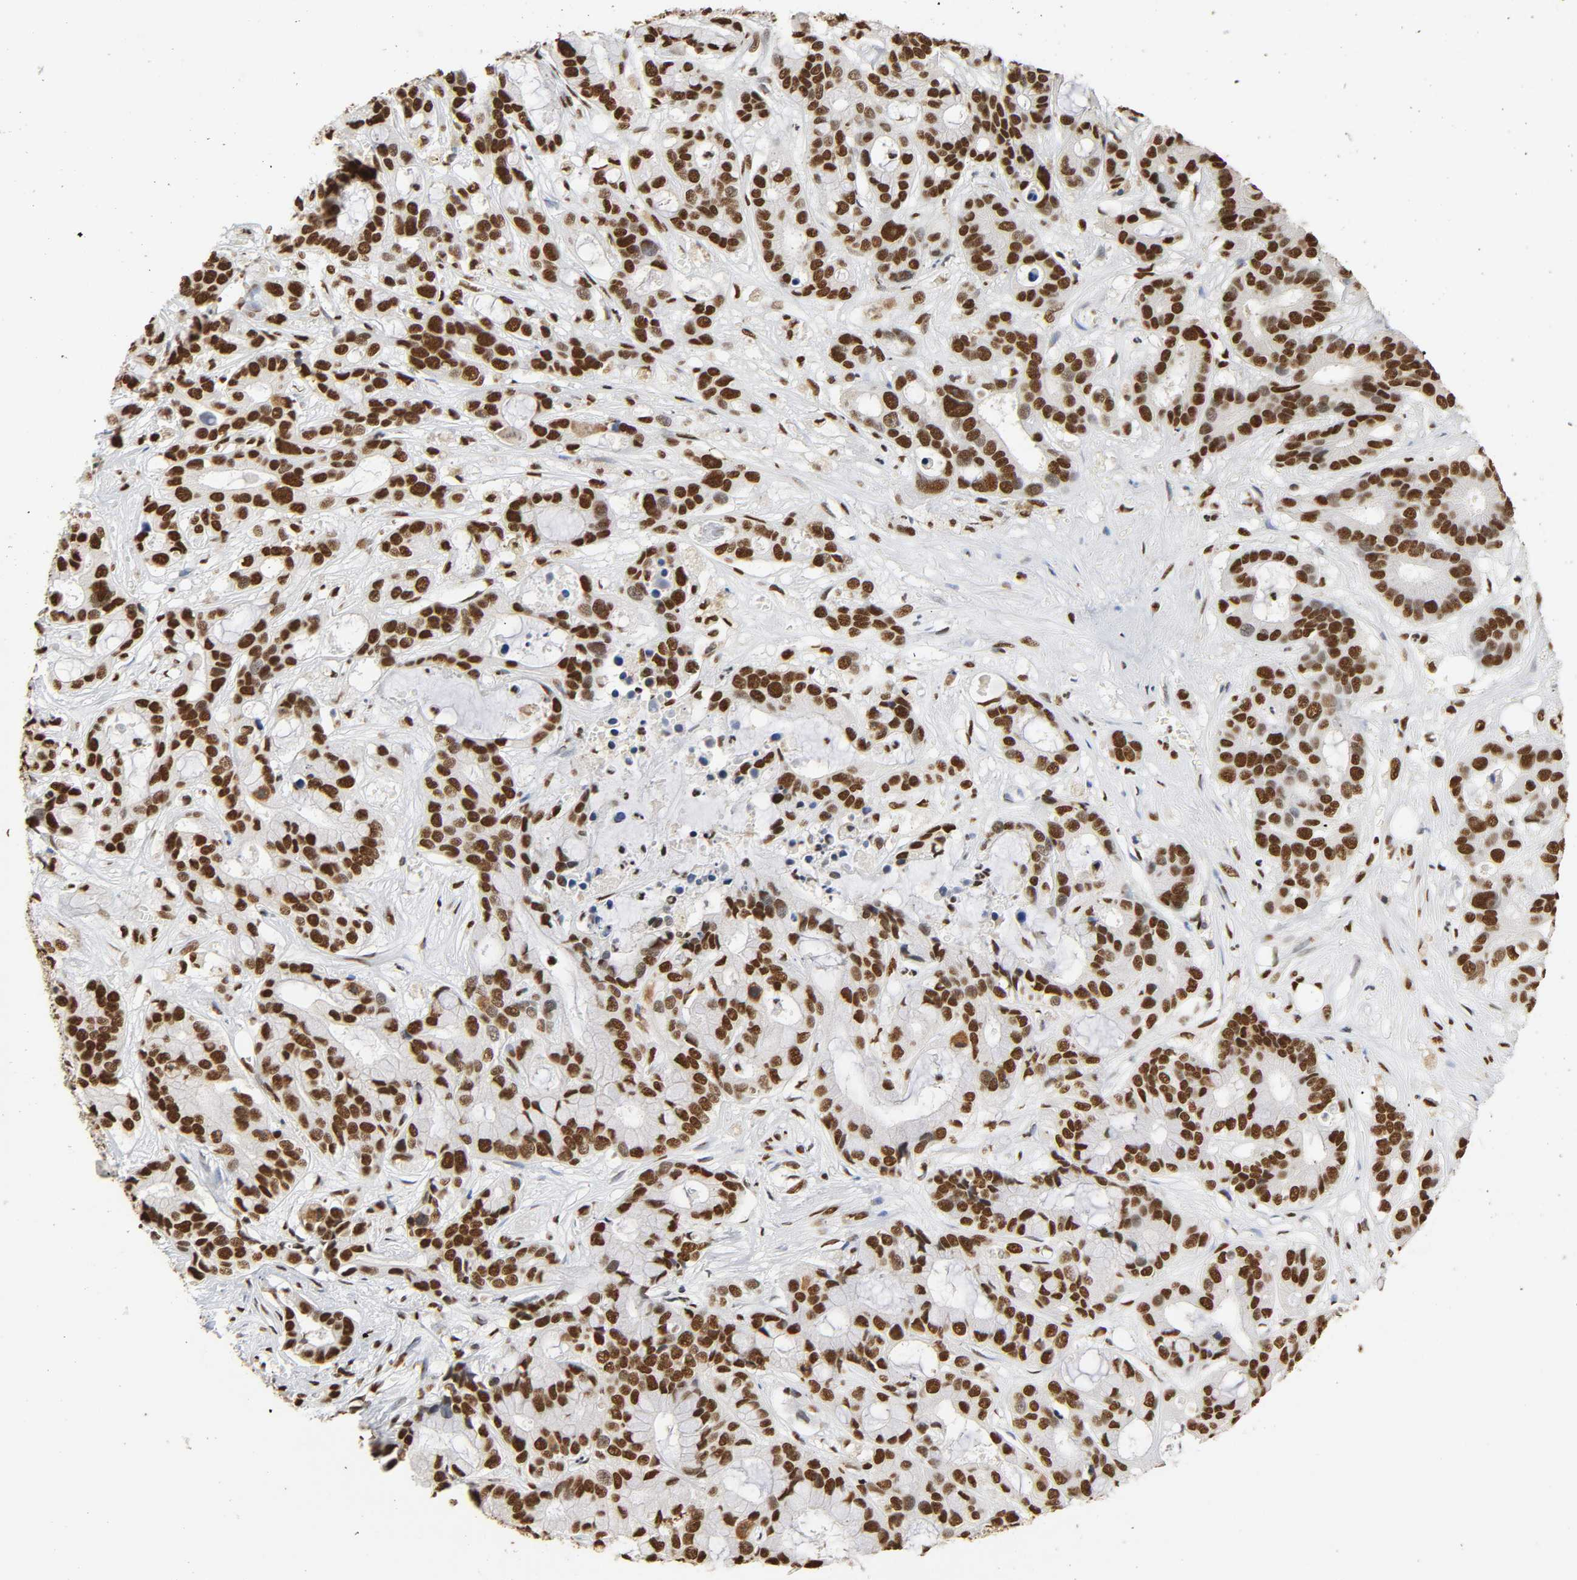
{"staining": {"intensity": "strong", "quantity": ">75%", "location": "nuclear"}, "tissue": "liver cancer", "cell_type": "Tumor cells", "image_type": "cancer", "snomed": [{"axis": "morphology", "description": "Cholangiocarcinoma"}, {"axis": "topography", "description": "Liver"}], "caption": "Brown immunohistochemical staining in liver cholangiocarcinoma shows strong nuclear staining in approximately >75% of tumor cells.", "gene": "HNRNPC", "patient": {"sex": "female", "age": 65}}